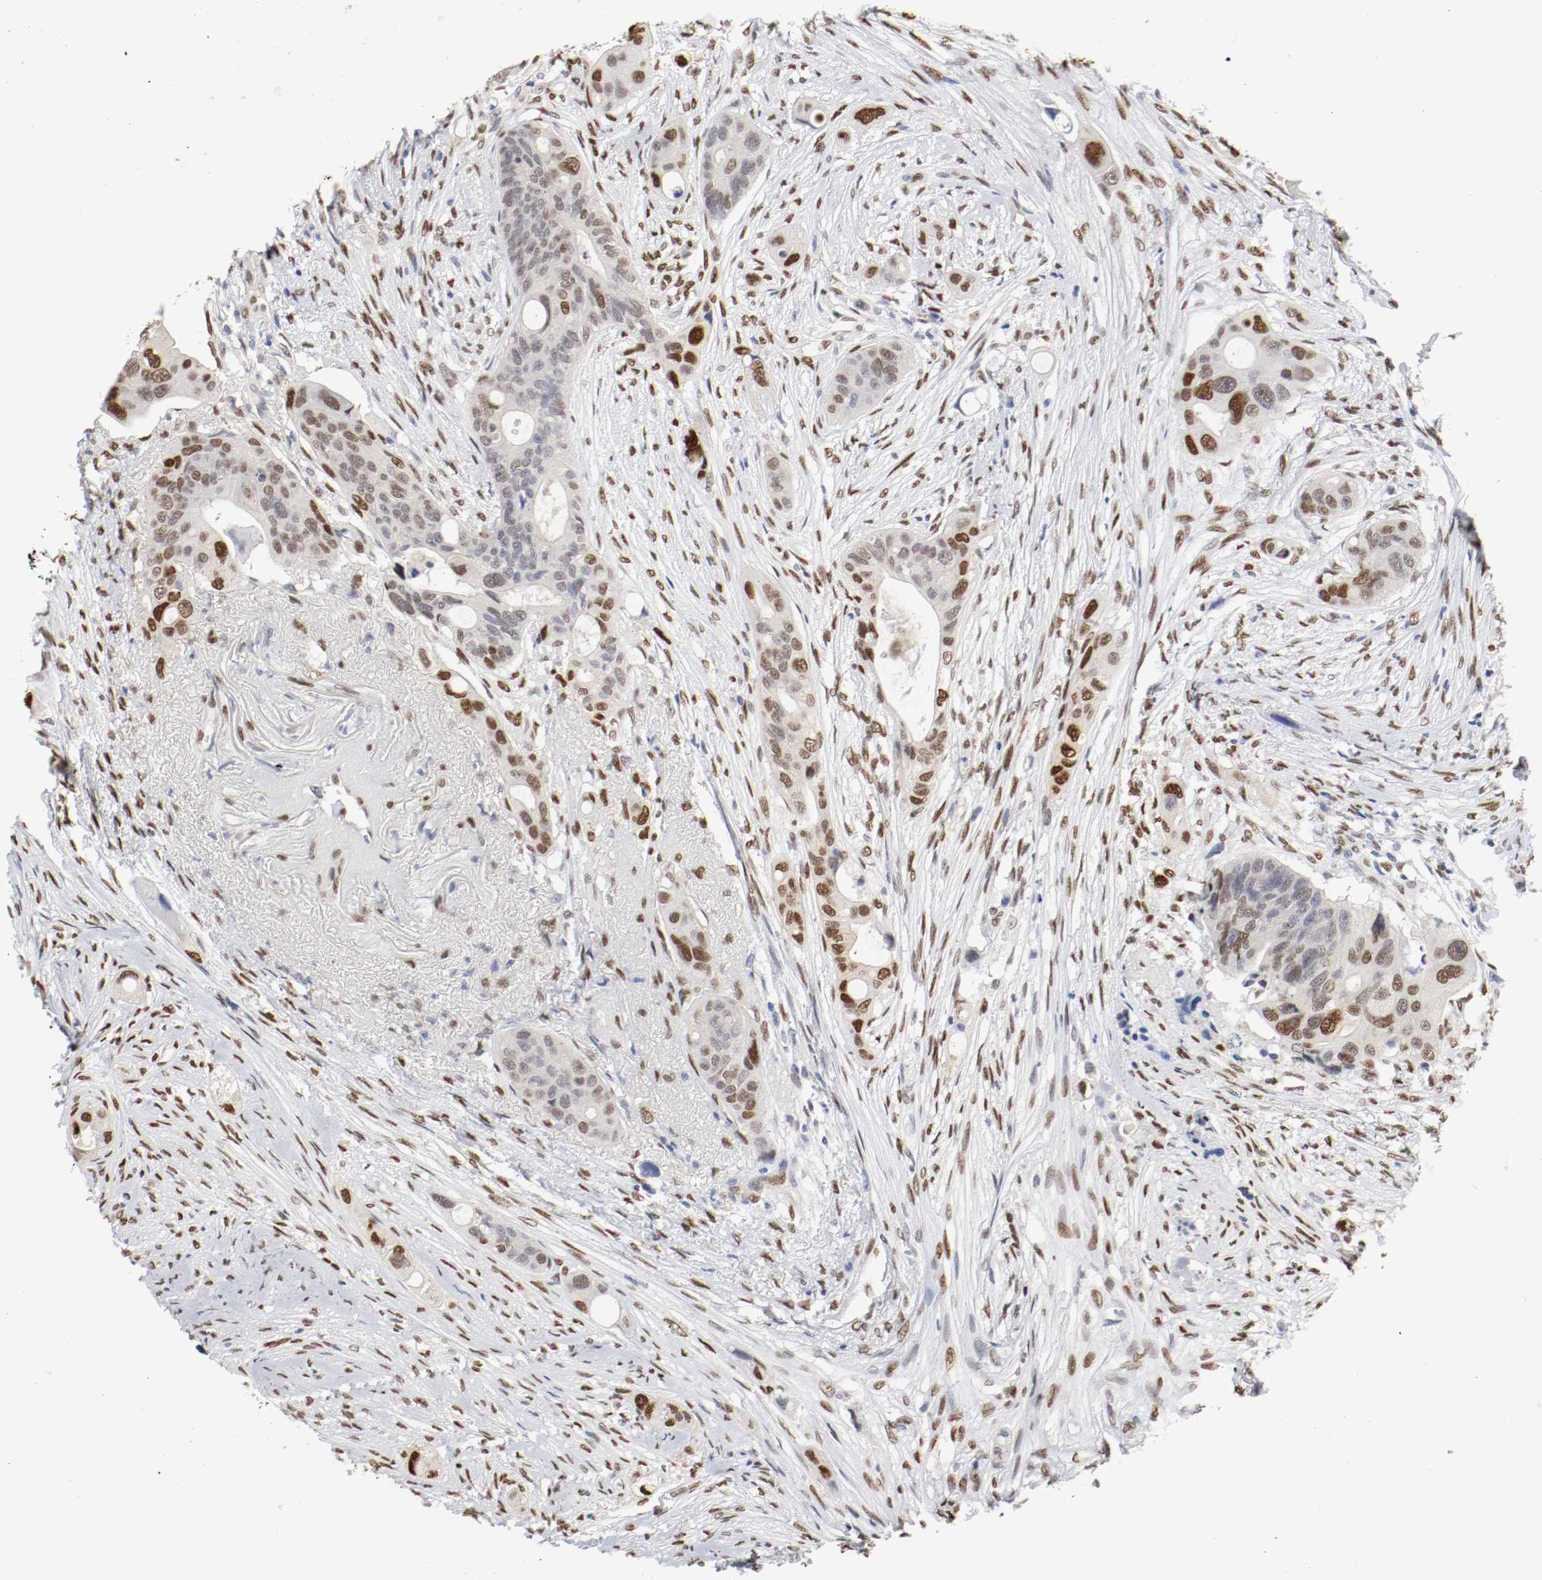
{"staining": {"intensity": "moderate", "quantity": "25%-75%", "location": "nuclear"}, "tissue": "colorectal cancer", "cell_type": "Tumor cells", "image_type": "cancer", "snomed": [{"axis": "morphology", "description": "Adenocarcinoma, NOS"}, {"axis": "topography", "description": "Colon"}], "caption": "Immunohistochemistry (DAB (3,3'-diaminobenzidine)) staining of human colorectal cancer (adenocarcinoma) displays moderate nuclear protein staining in approximately 25%-75% of tumor cells. (DAB IHC, brown staining for protein, blue staining for nuclei).", "gene": "FOSL2", "patient": {"sex": "female", "age": 57}}